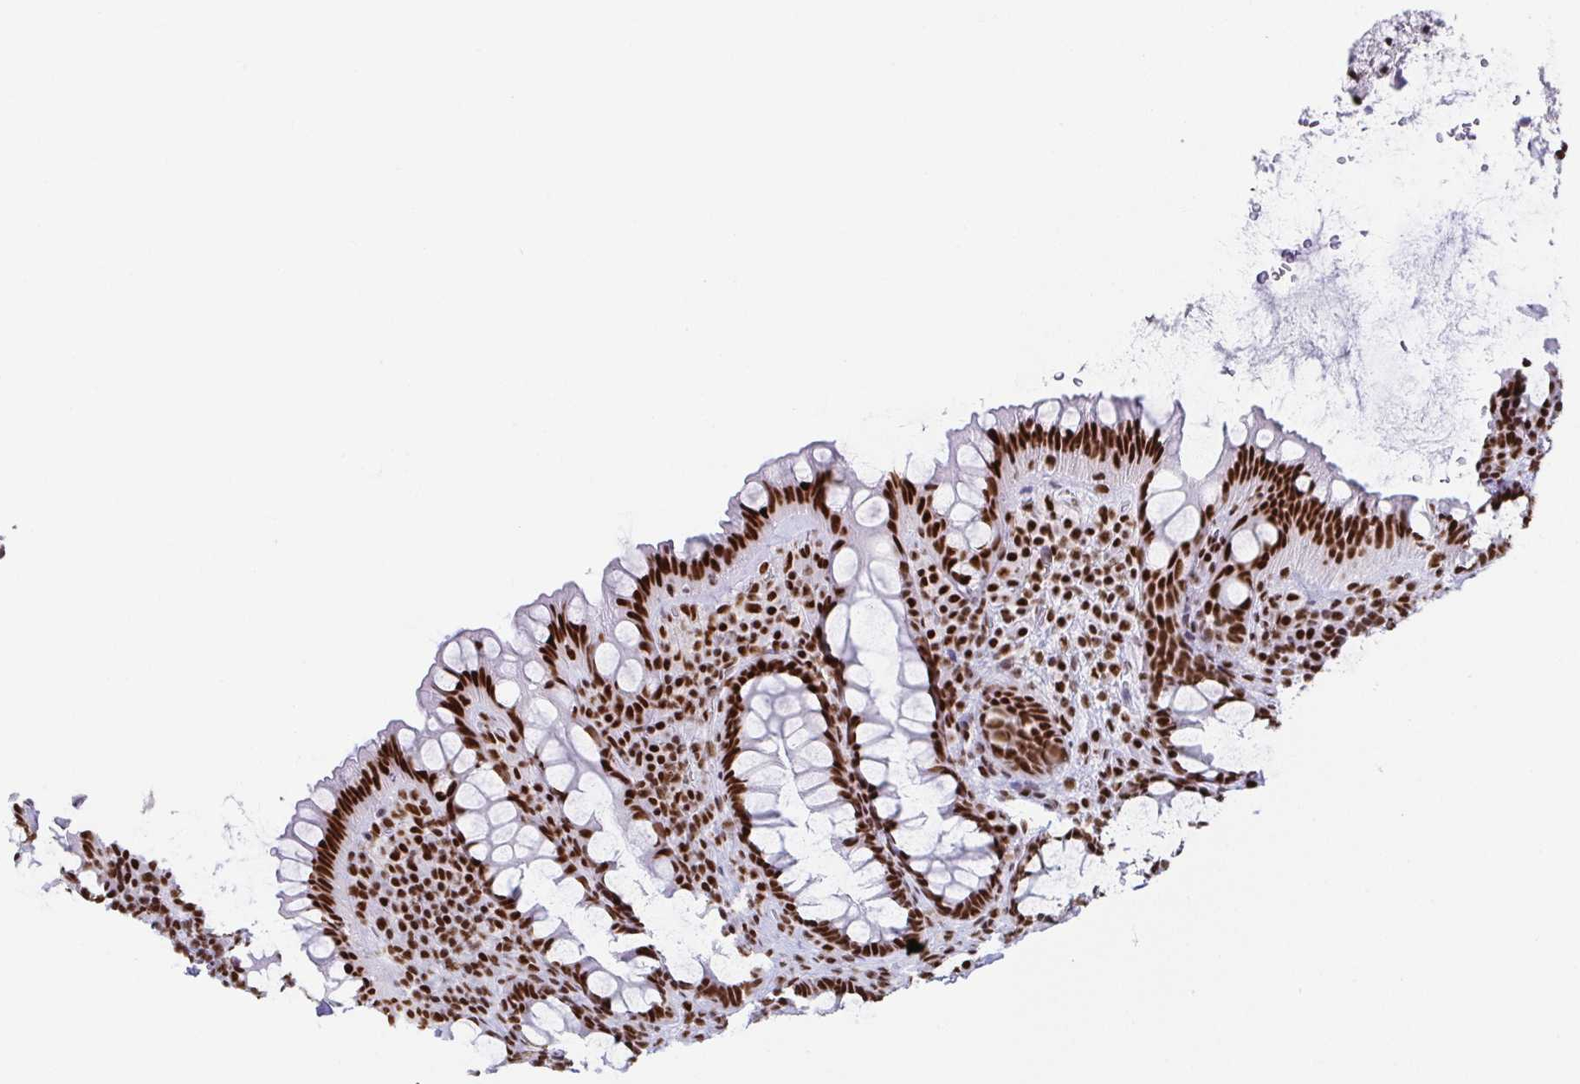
{"staining": {"intensity": "strong", "quantity": ">75%", "location": "nuclear"}, "tissue": "rectum", "cell_type": "Glandular cells", "image_type": "normal", "snomed": [{"axis": "morphology", "description": "Normal tissue, NOS"}, {"axis": "topography", "description": "Rectum"}, {"axis": "topography", "description": "Peripheral nerve tissue"}], "caption": "Immunohistochemical staining of normal human rectum displays high levels of strong nuclear positivity in about >75% of glandular cells. (DAB (3,3'-diaminobenzidine) IHC, brown staining for protein, blue staining for nuclei).", "gene": "EWSR1", "patient": {"sex": "female", "age": 69}}